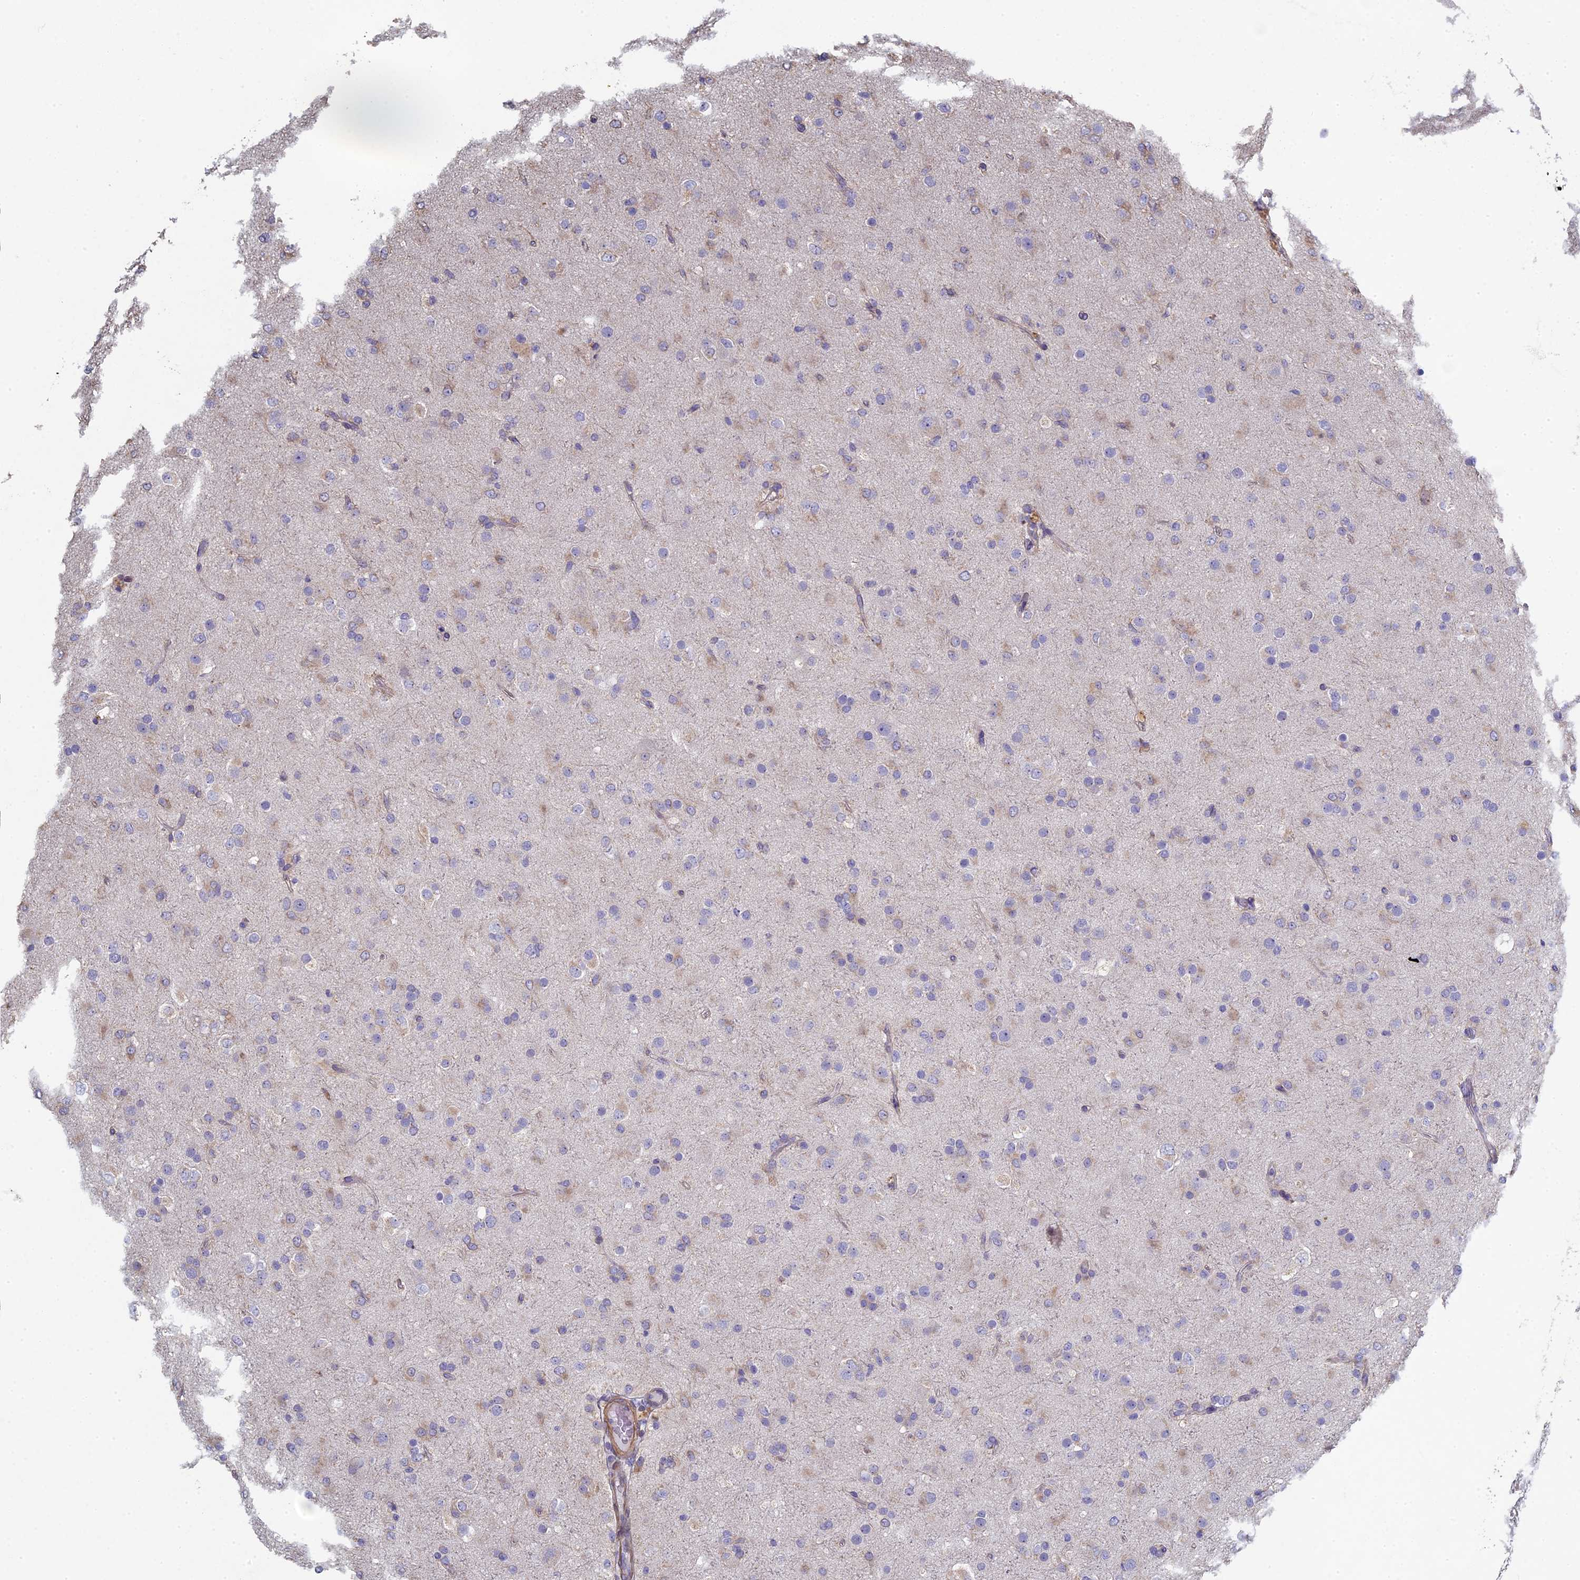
{"staining": {"intensity": "weak", "quantity": "<25%", "location": "cytoplasmic/membranous"}, "tissue": "glioma", "cell_type": "Tumor cells", "image_type": "cancer", "snomed": [{"axis": "morphology", "description": "Glioma, malignant, Low grade"}, {"axis": "topography", "description": "Brain"}], "caption": "DAB (3,3'-diaminobenzidine) immunohistochemical staining of human malignant glioma (low-grade) shows no significant positivity in tumor cells.", "gene": "DIXDC1", "patient": {"sex": "male", "age": 65}}